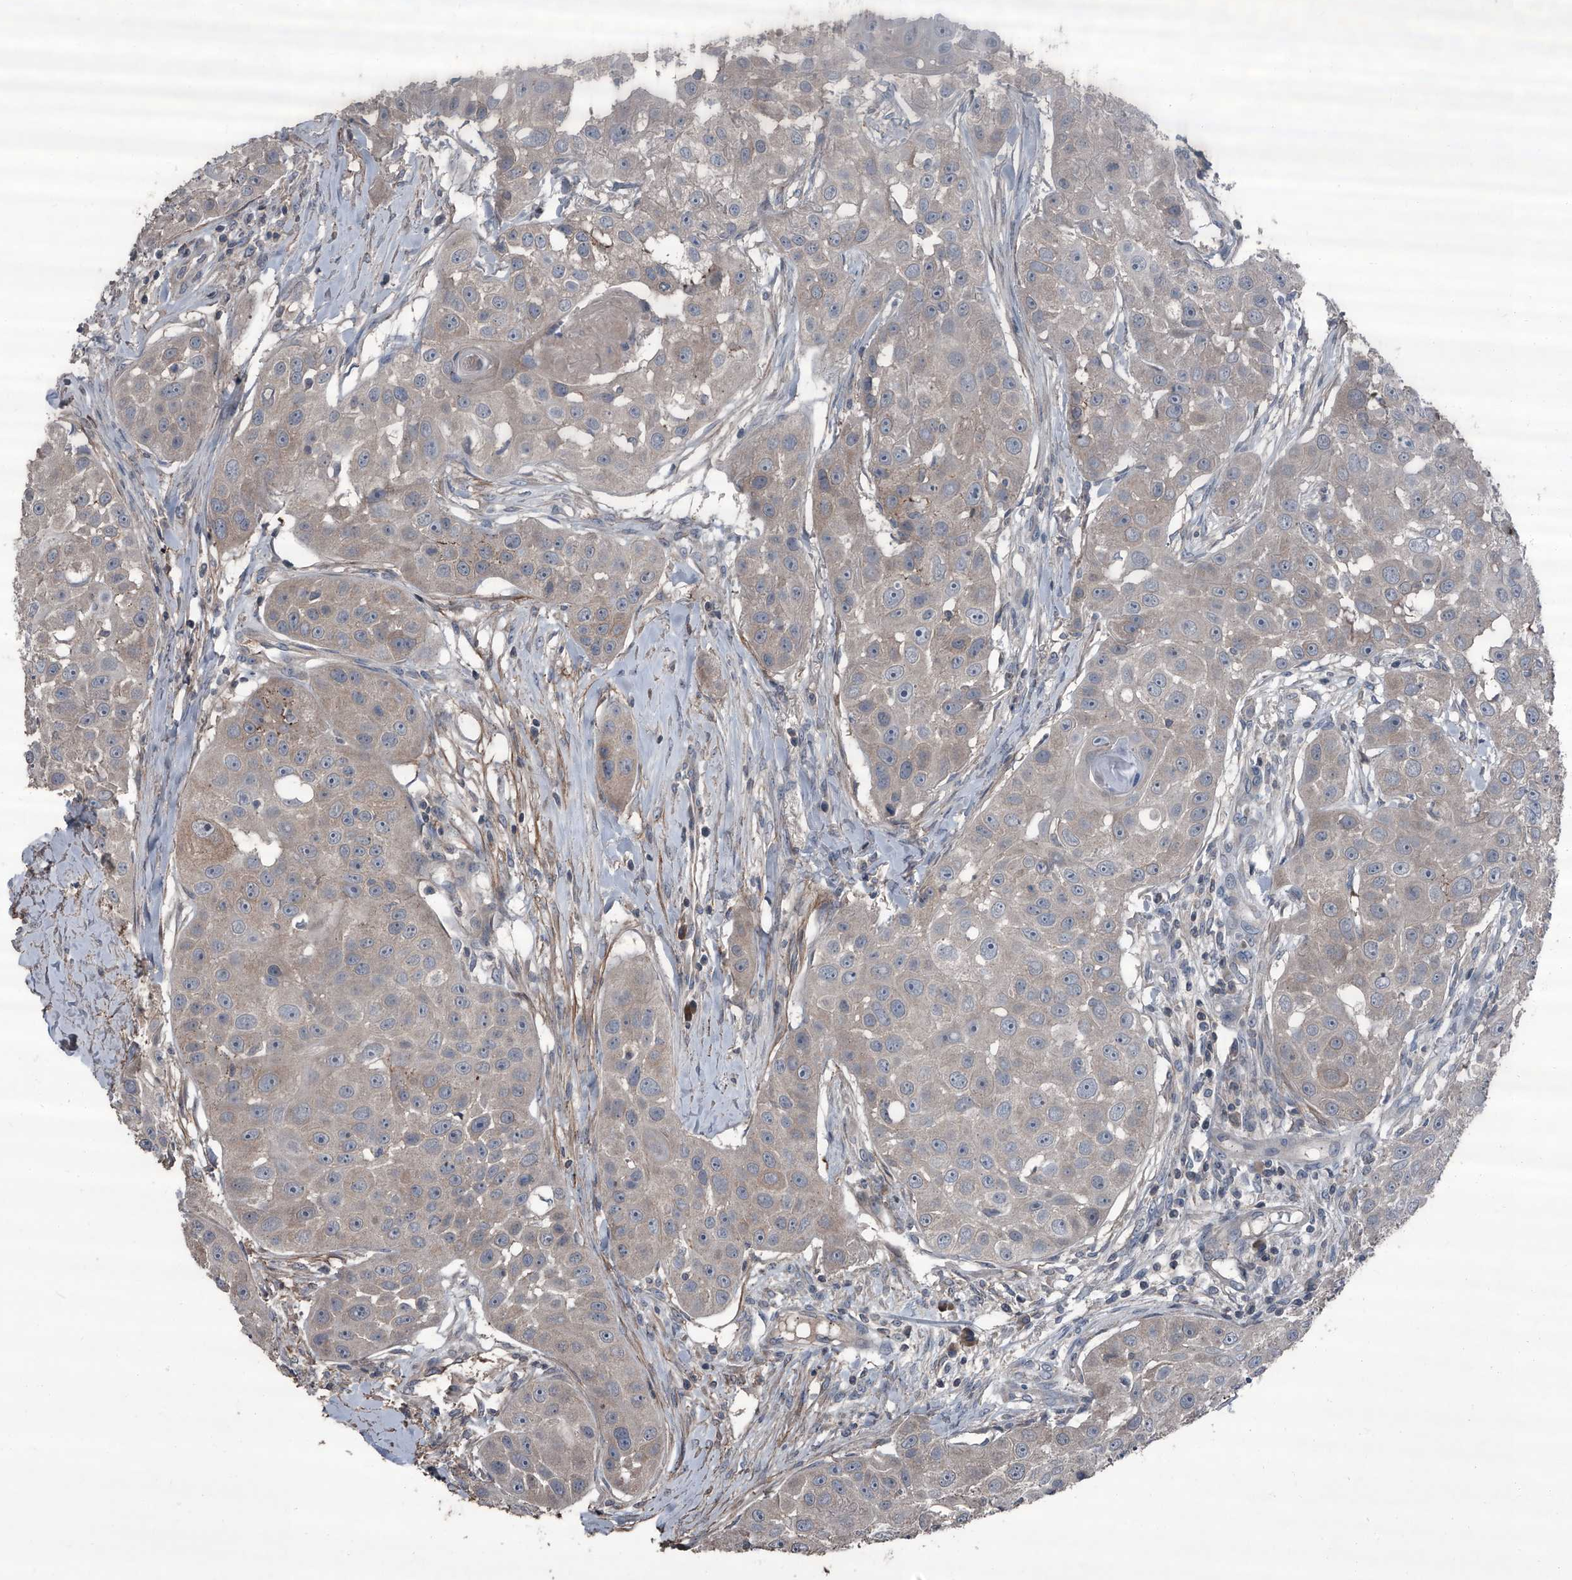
{"staining": {"intensity": "negative", "quantity": "none", "location": "none"}, "tissue": "head and neck cancer", "cell_type": "Tumor cells", "image_type": "cancer", "snomed": [{"axis": "morphology", "description": "Normal tissue, NOS"}, {"axis": "morphology", "description": "Squamous cell carcinoma, NOS"}, {"axis": "topography", "description": "Skeletal muscle"}, {"axis": "topography", "description": "Head-Neck"}], "caption": "Tumor cells show no significant expression in squamous cell carcinoma (head and neck).", "gene": "OARD1", "patient": {"sex": "male", "age": 51}}